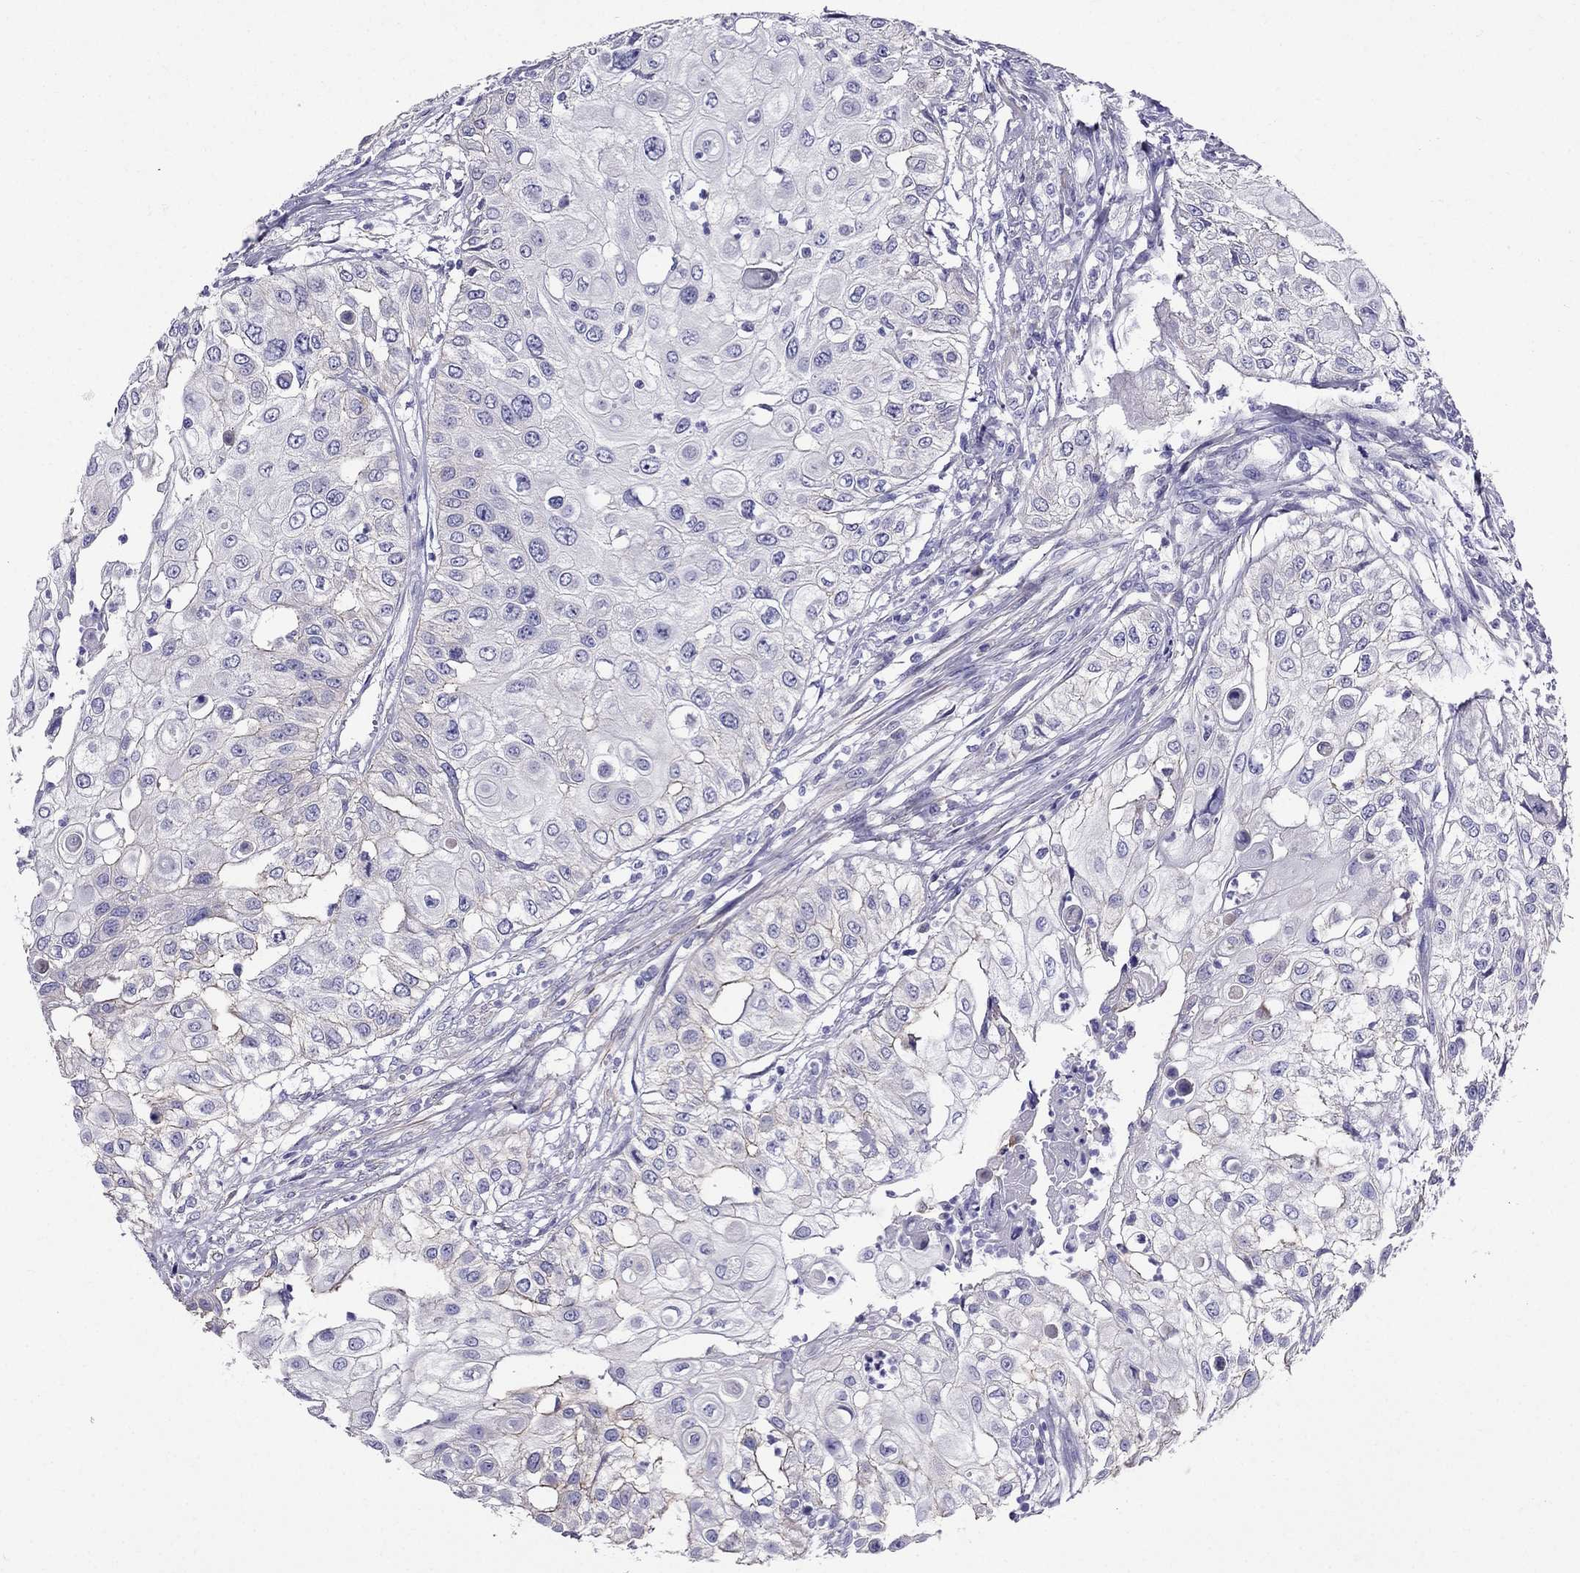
{"staining": {"intensity": "negative", "quantity": "none", "location": "none"}, "tissue": "urothelial cancer", "cell_type": "Tumor cells", "image_type": "cancer", "snomed": [{"axis": "morphology", "description": "Urothelial carcinoma, High grade"}, {"axis": "topography", "description": "Urinary bladder"}], "caption": "An immunohistochemistry (IHC) photomicrograph of urothelial cancer is shown. There is no staining in tumor cells of urothelial cancer.", "gene": "GPR50", "patient": {"sex": "female", "age": 79}}